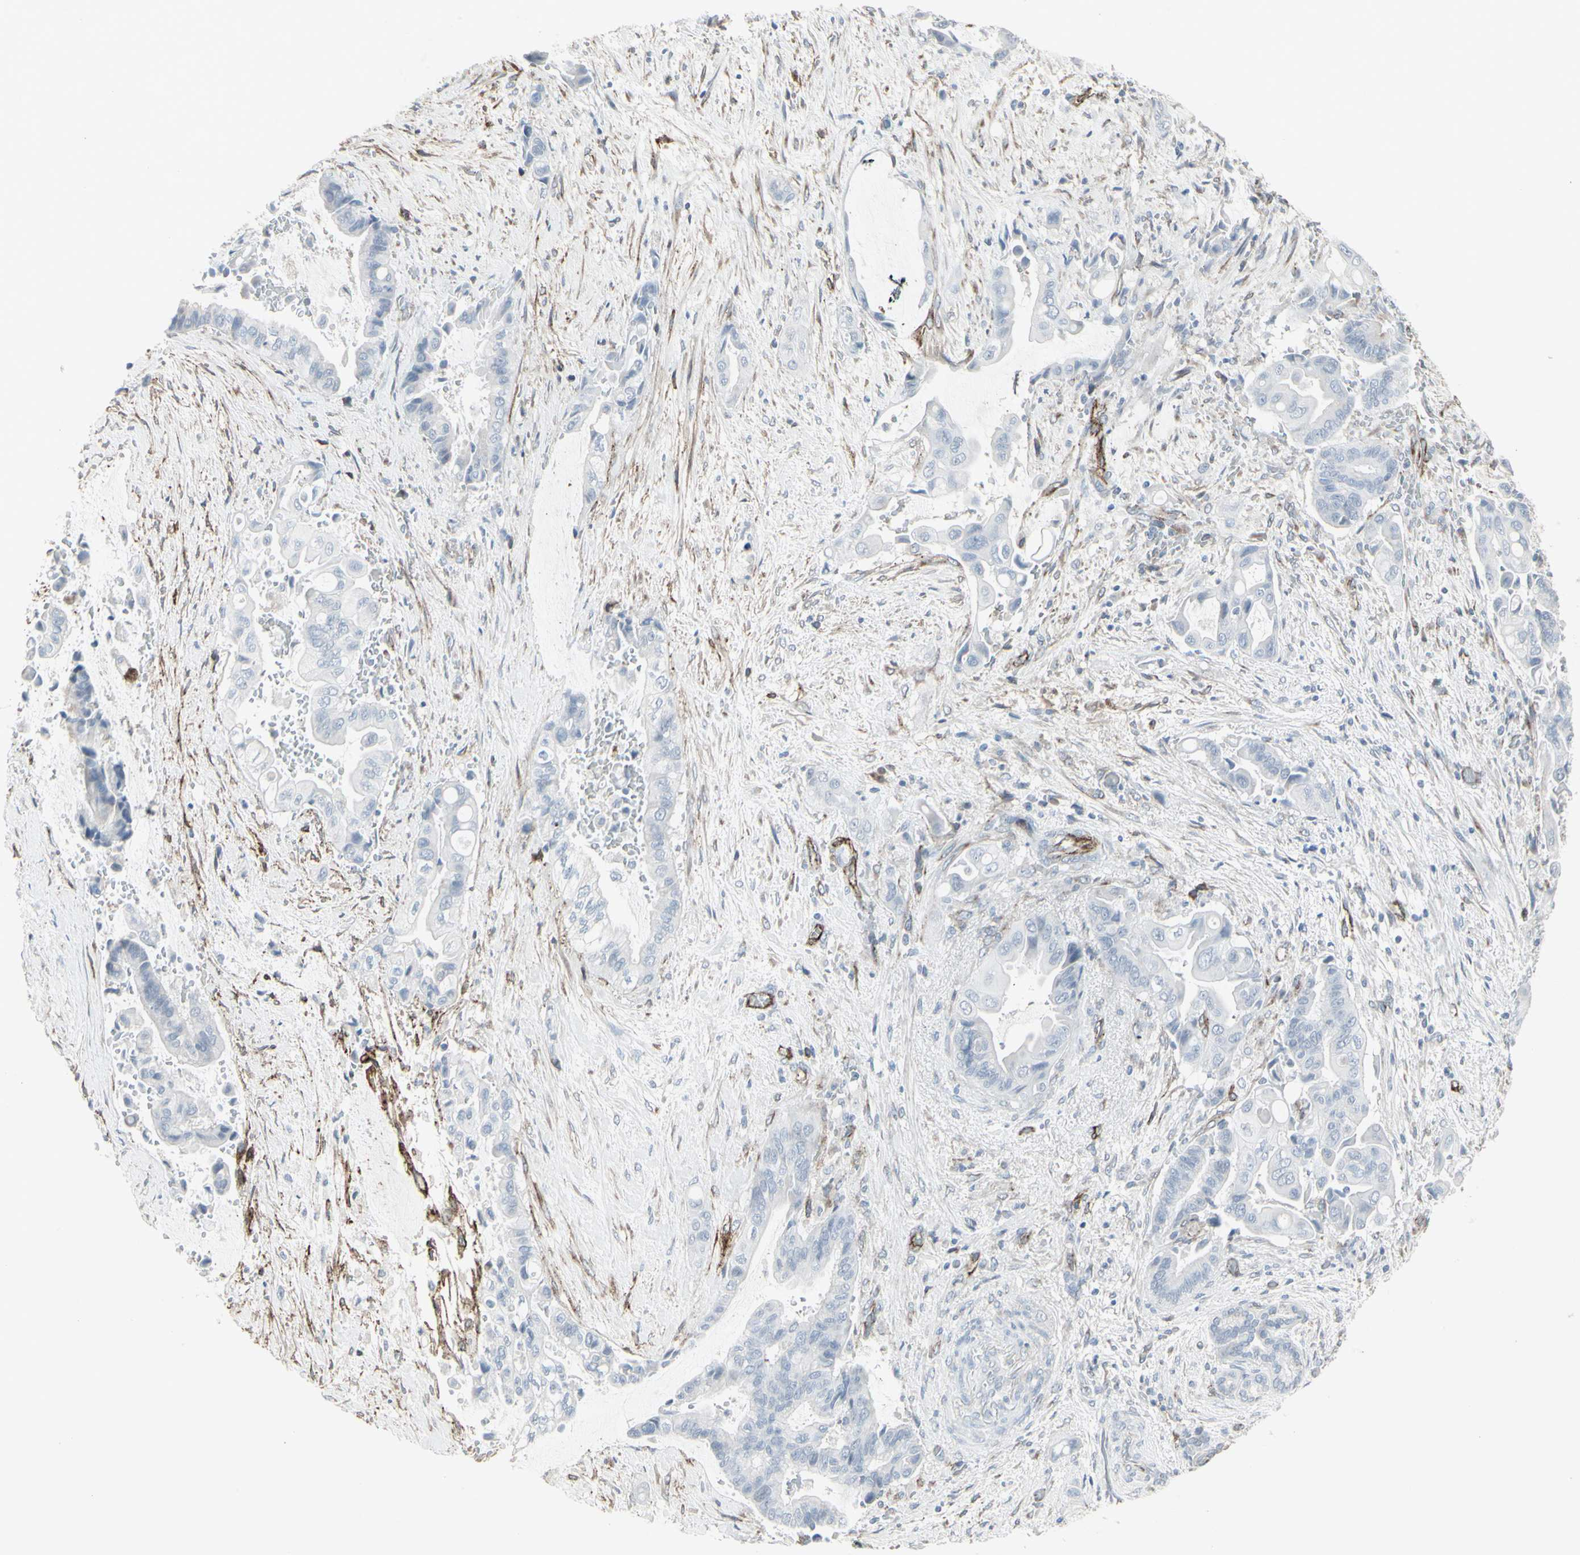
{"staining": {"intensity": "negative", "quantity": "none", "location": "none"}, "tissue": "liver cancer", "cell_type": "Tumor cells", "image_type": "cancer", "snomed": [{"axis": "morphology", "description": "Cholangiocarcinoma"}, {"axis": "topography", "description": "Liver"}], "caption": "Tumor cells are negative for protein expression in human liver cholangiocarcinoma. (DAB immunohistochemistry, high magnification).", "gene": "GJA1", "patient": {"sex": "female", "age": 61}}